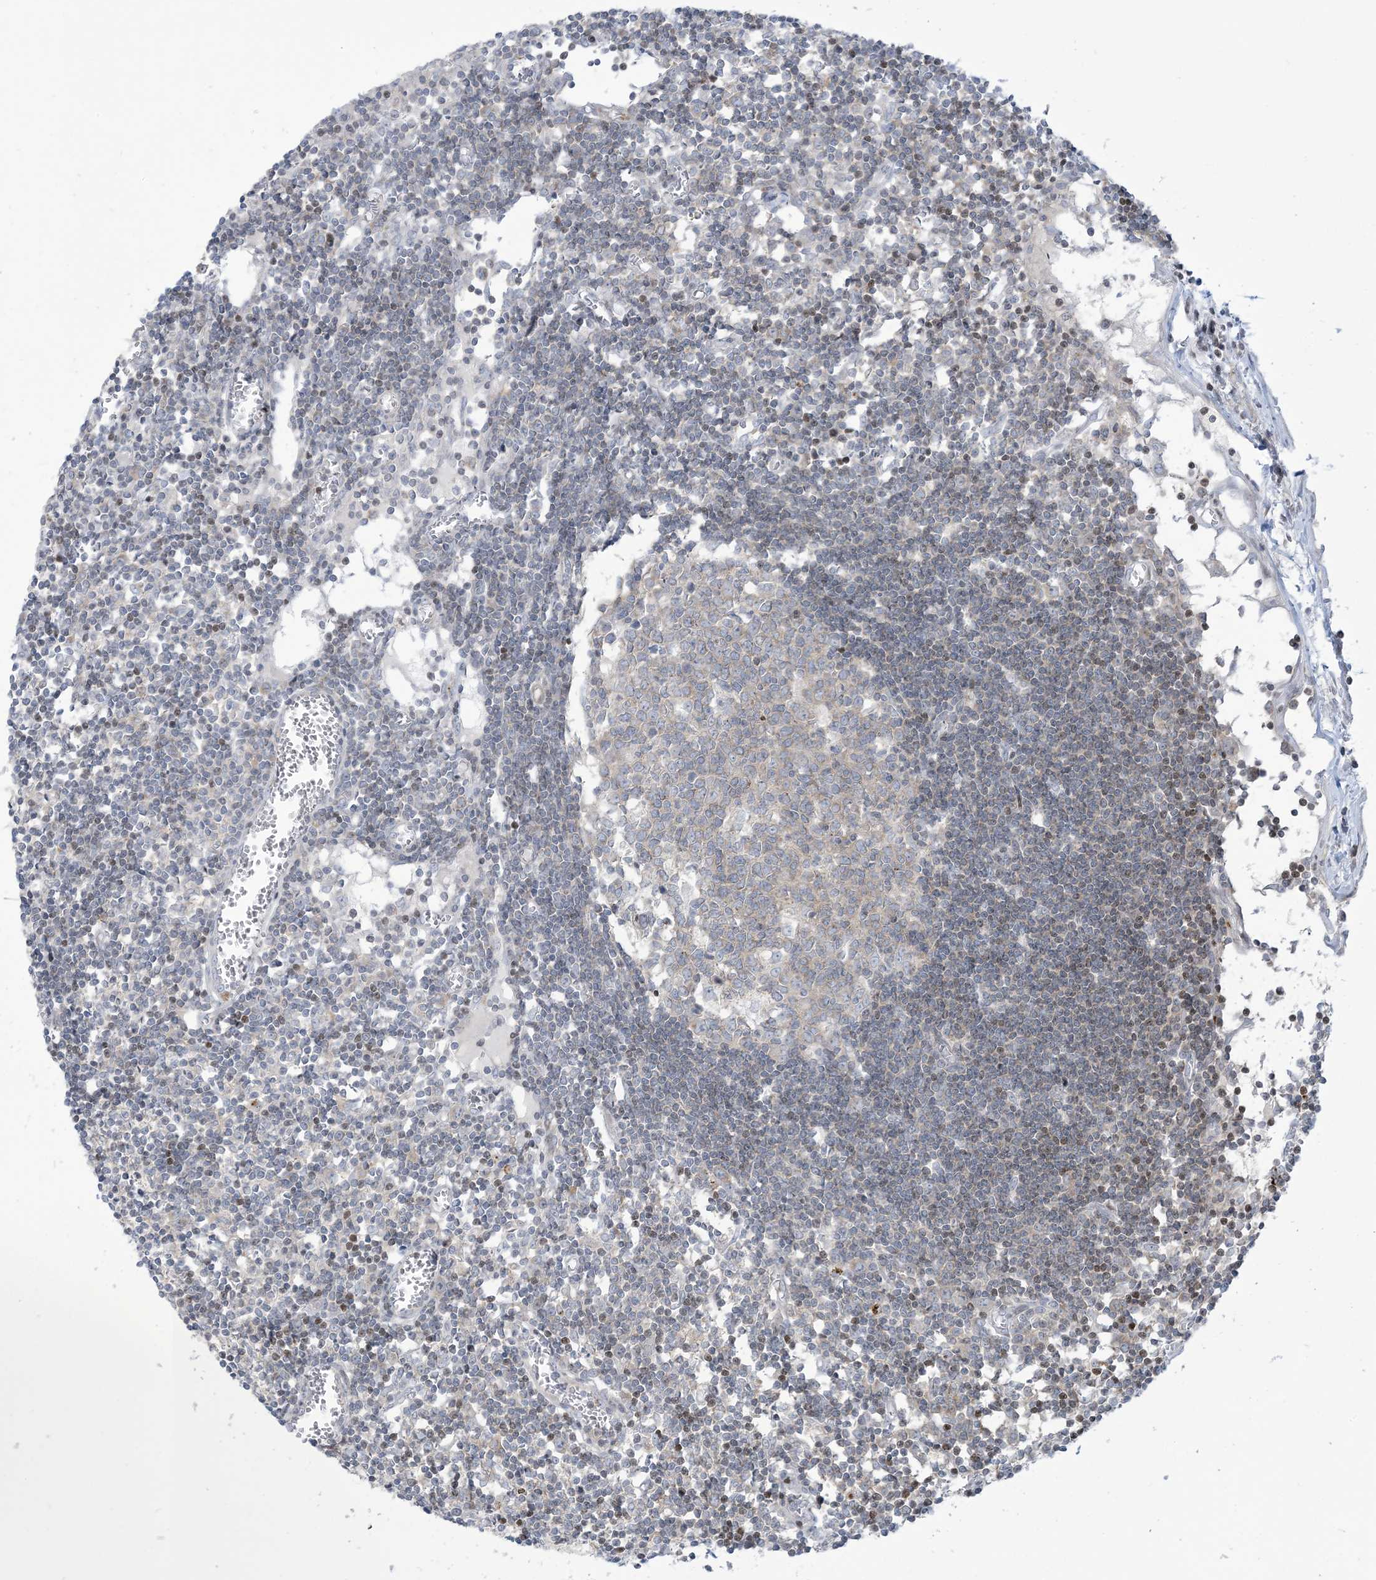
{"staining": {"intensity": "weak", "quantity": "<25%", "location": "cytoplasmic/membranous"}, "tissue": "lymph node", "cell_type": "Germinal center cells", "image_type": "normal", "snomed": [{"axis": "morphology", "description": "Normal tissue, NOS"}, {"axis": "topography", "description": "Lymph node"}], "caption": "IHC micrograph of benign lymph node: lymph node stained with DAB reveals no significant protein staining in germinal center cells.", "gene": "AFTPH", "patient": {"sex": "female", "age": 11}}